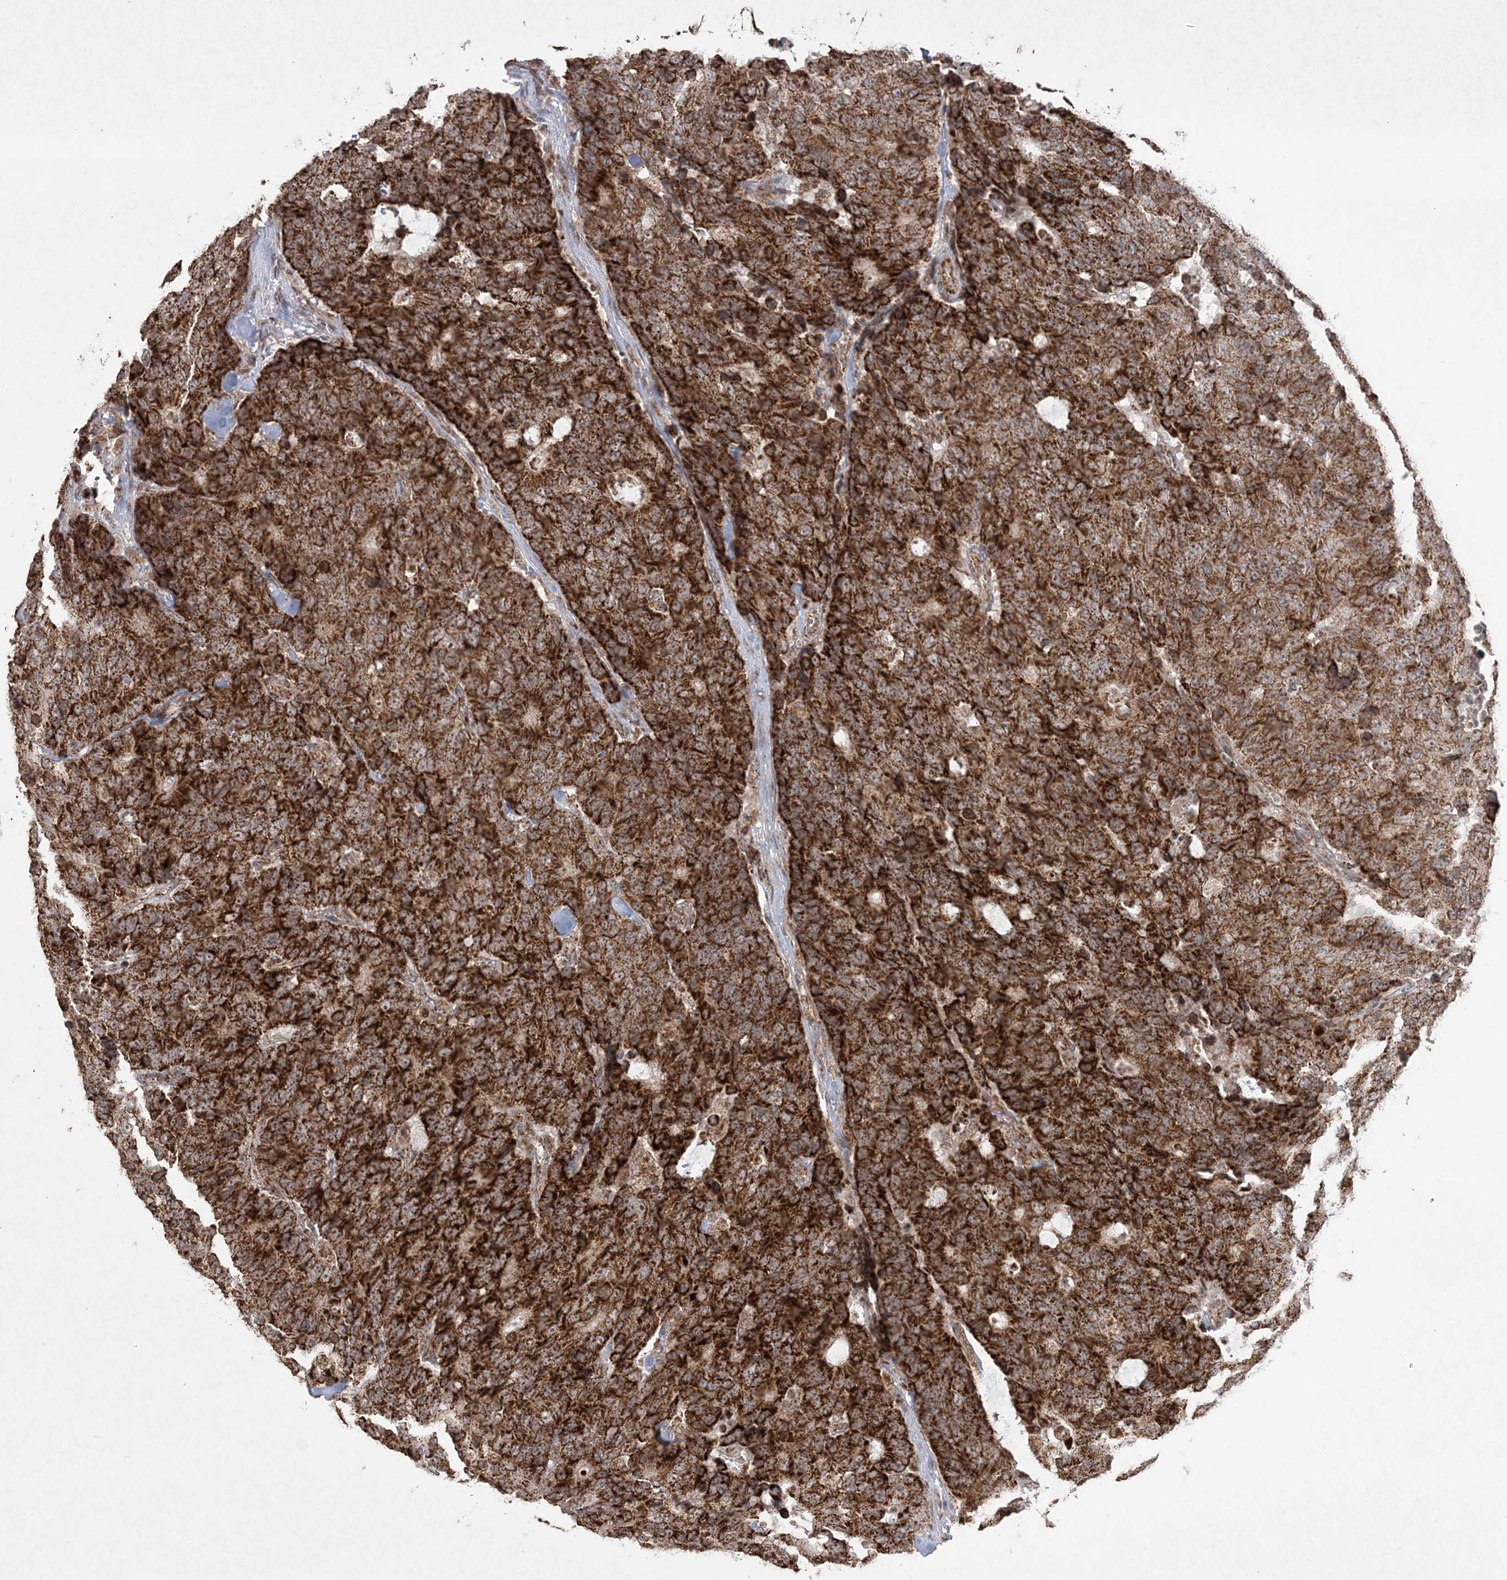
{"staining": {"intensity": "strong", "quantity": ">75%", "location": "cytoplasmic/membranous,nuclear"}, "tissue": "colorectal cancer", "cell_type": "Tumor cells", "image_type": "cancer", "snomed": [{"axis": "morphology", "description": "Adenocarcinoma, NOS"}, {"axis": "topography", "description": "Colon"}], "caption": "Human adenocarcinoma (colorectal) stained with a protein marker displays strong staining in tumor cells.", "gene": "LRPPRC", "patient": {"sex": "female", "age": 86}}